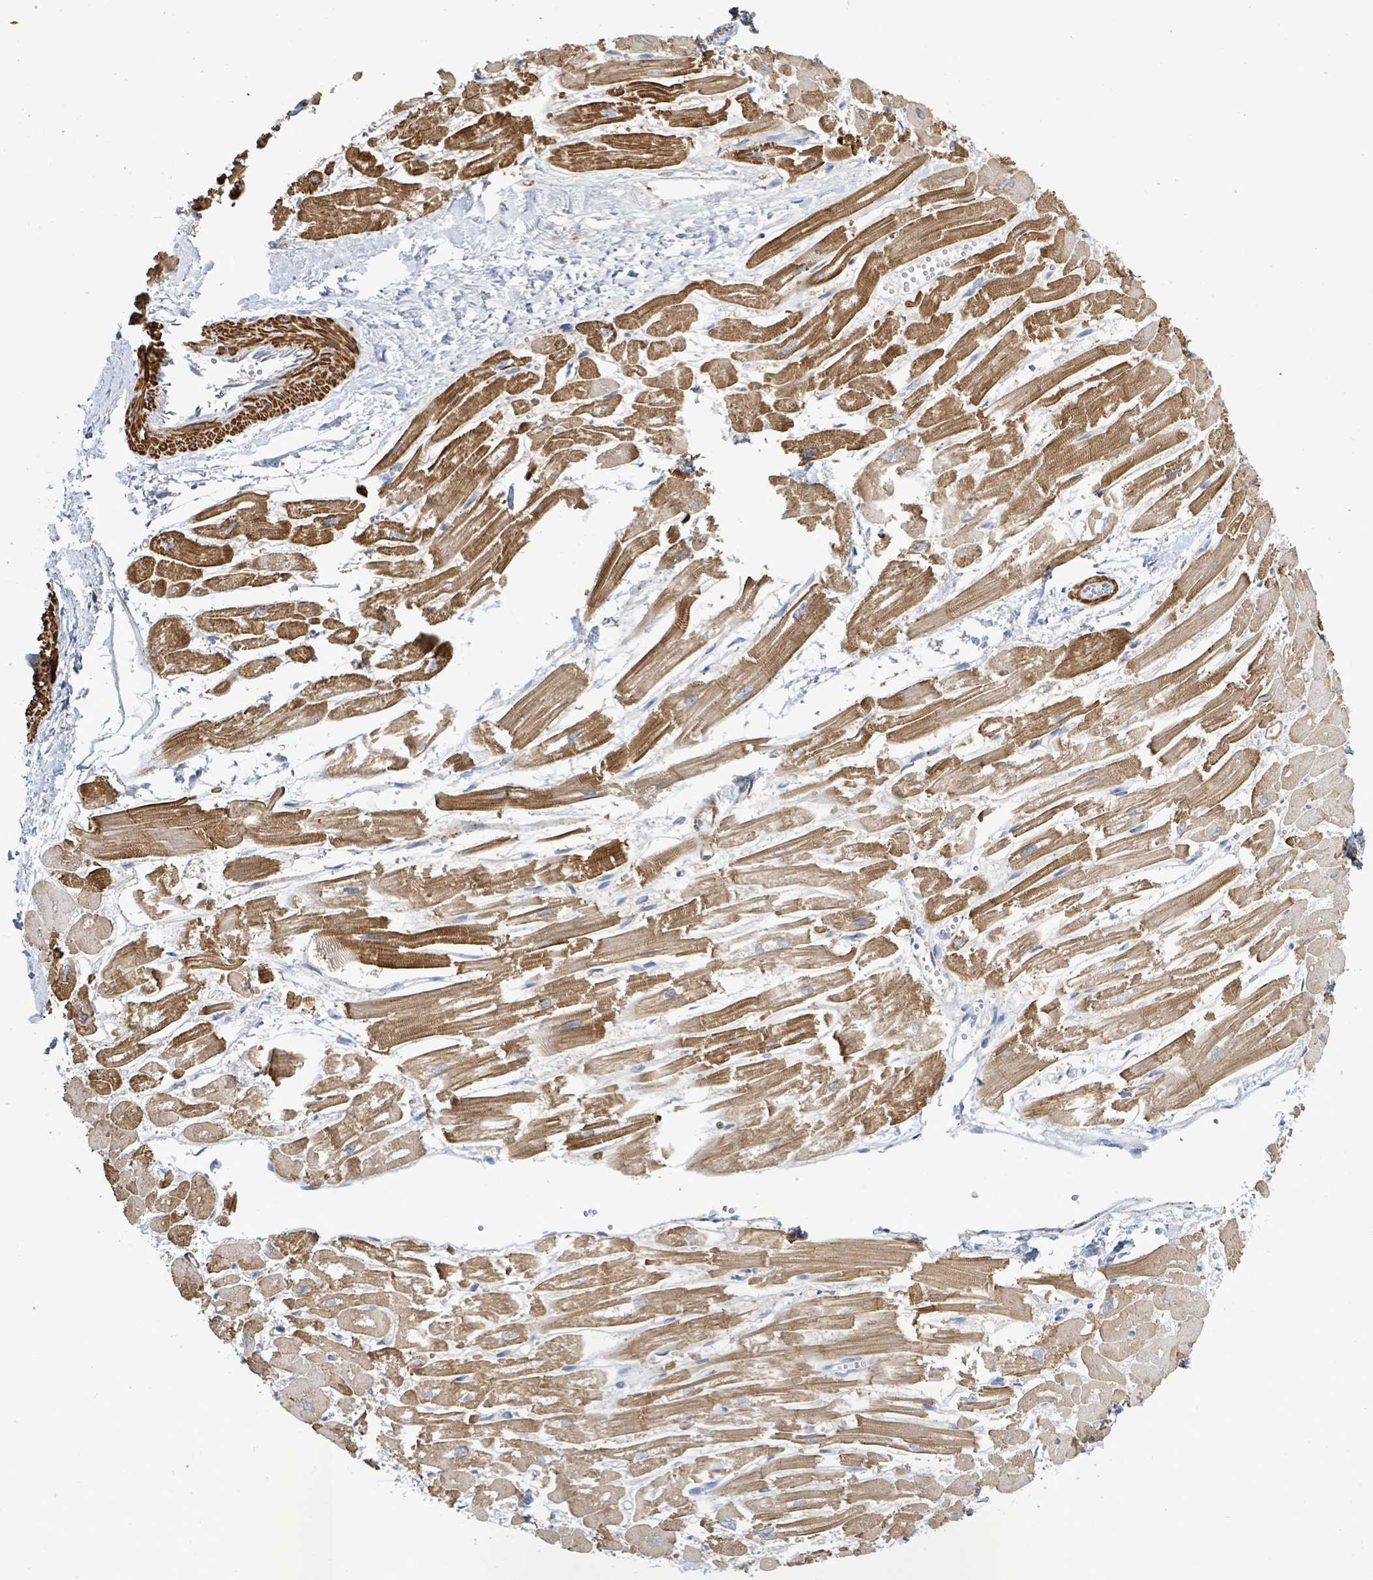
{"staining": {"intensity": "moderate", "quantity": ">75%", "location": "cytoplasmic/membranous"}, "tissue": "heart muscle", "cell_type": "Cardiomyocytes", "image_type": "normal", "snomed": [{"axis": "morphology", "description": "Normal tissue, NOS"}, {"axis": "topography", "description": "Heart"}], "caption": "Heart muscle stained with DAB IHC reveals medium levels of moderate cytoplasmic/membranous expression in approximately >75% of cardiomyocytes.", "gene": "DMRTC1B", "patient": {"sex": "male", "age": 54}}